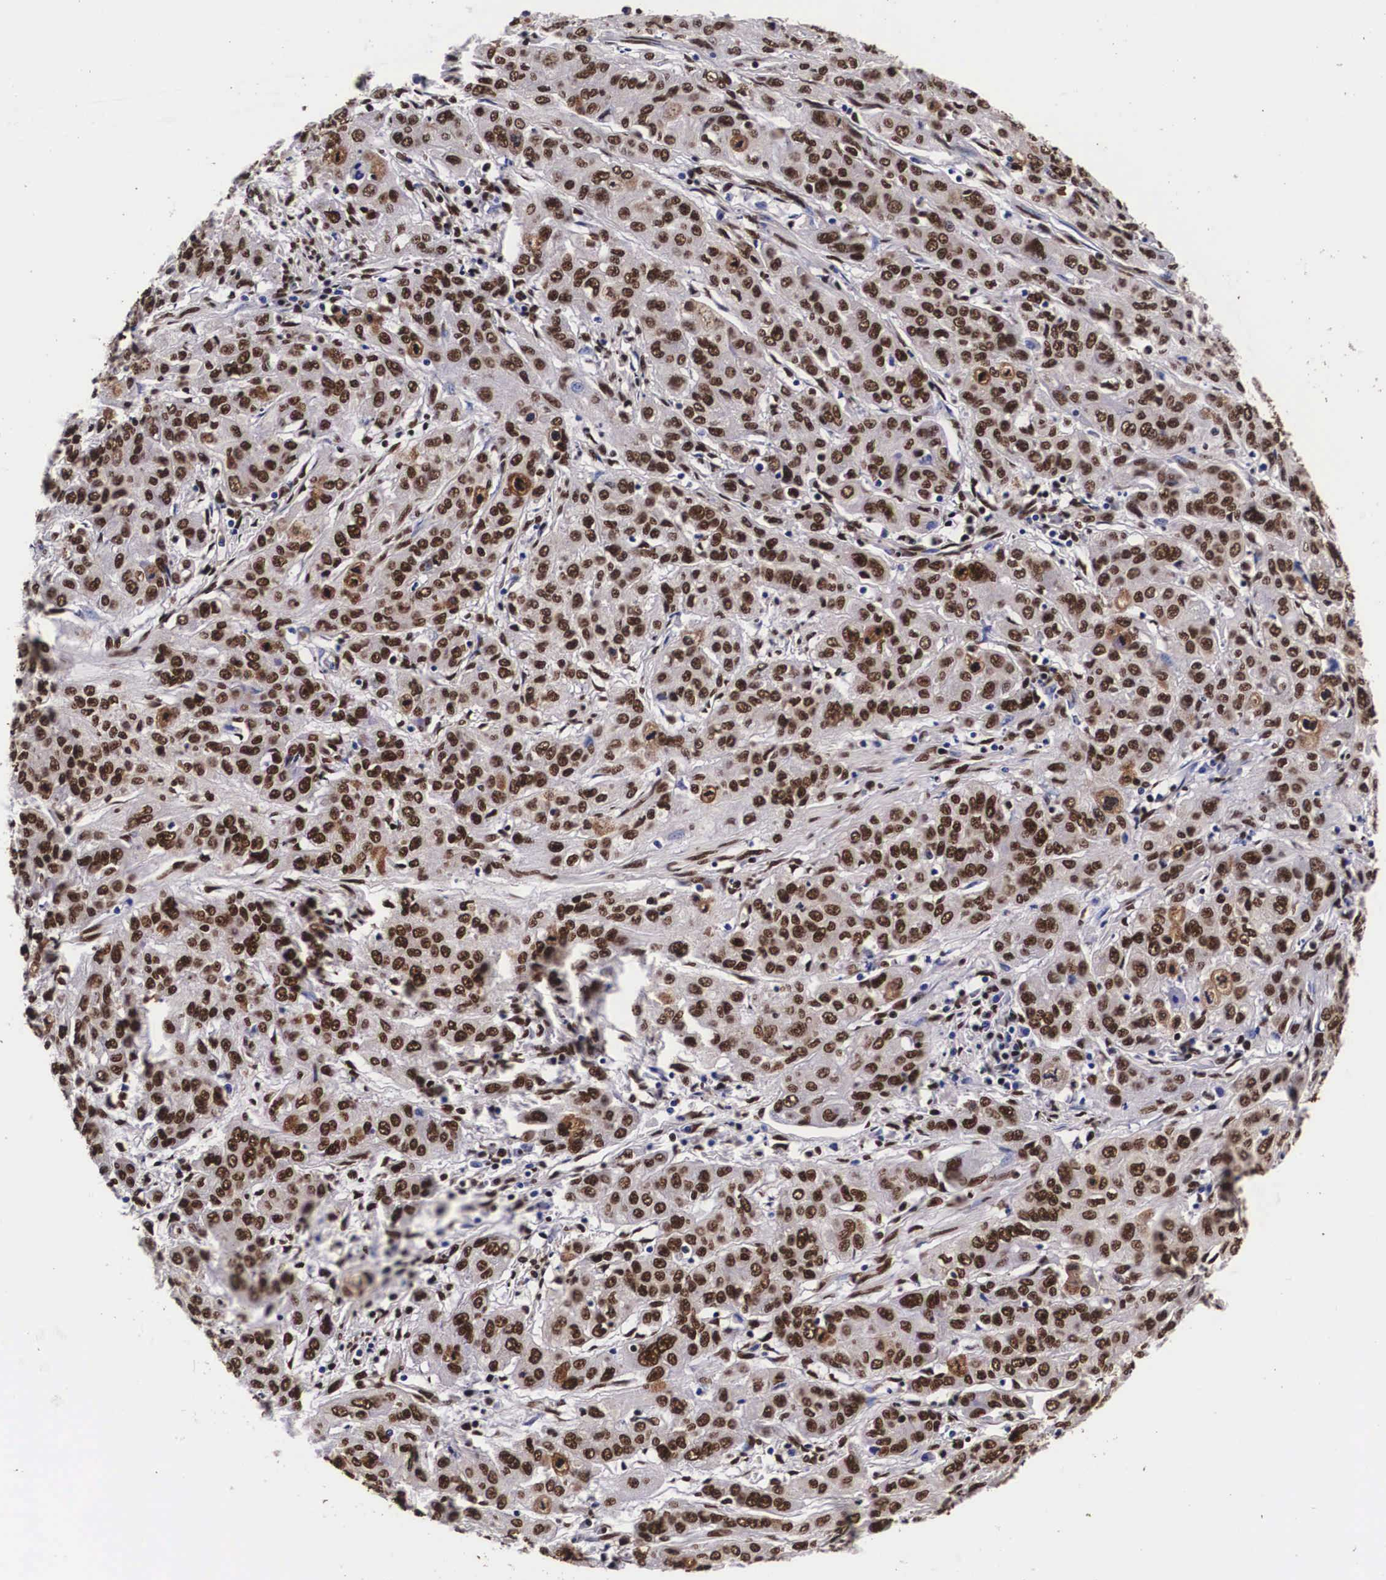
{"staining": {"intensity": "strong", "quantity": ">75%", "location": "cytoplasmic/membranous,nuclear"}, "tissue": "cervical cancer", "cell_type": "Tumor cells", "image_type": "cancer", "snomed": [{"axis": "morphology", "description": "Squamous cell carcinoma, NOS"}, {"axis": "topography", "description": "Cervix"}], "caption": "Immunohistochemical staining of squamous cell carcinoma (cervical) exhibits high levels of strong cytoplasmic/membranous and nuclear protein positivity in about >75% of tumor cells.", "gene": "PABPN1", "patient": {"sex": "female", "age": 38}}